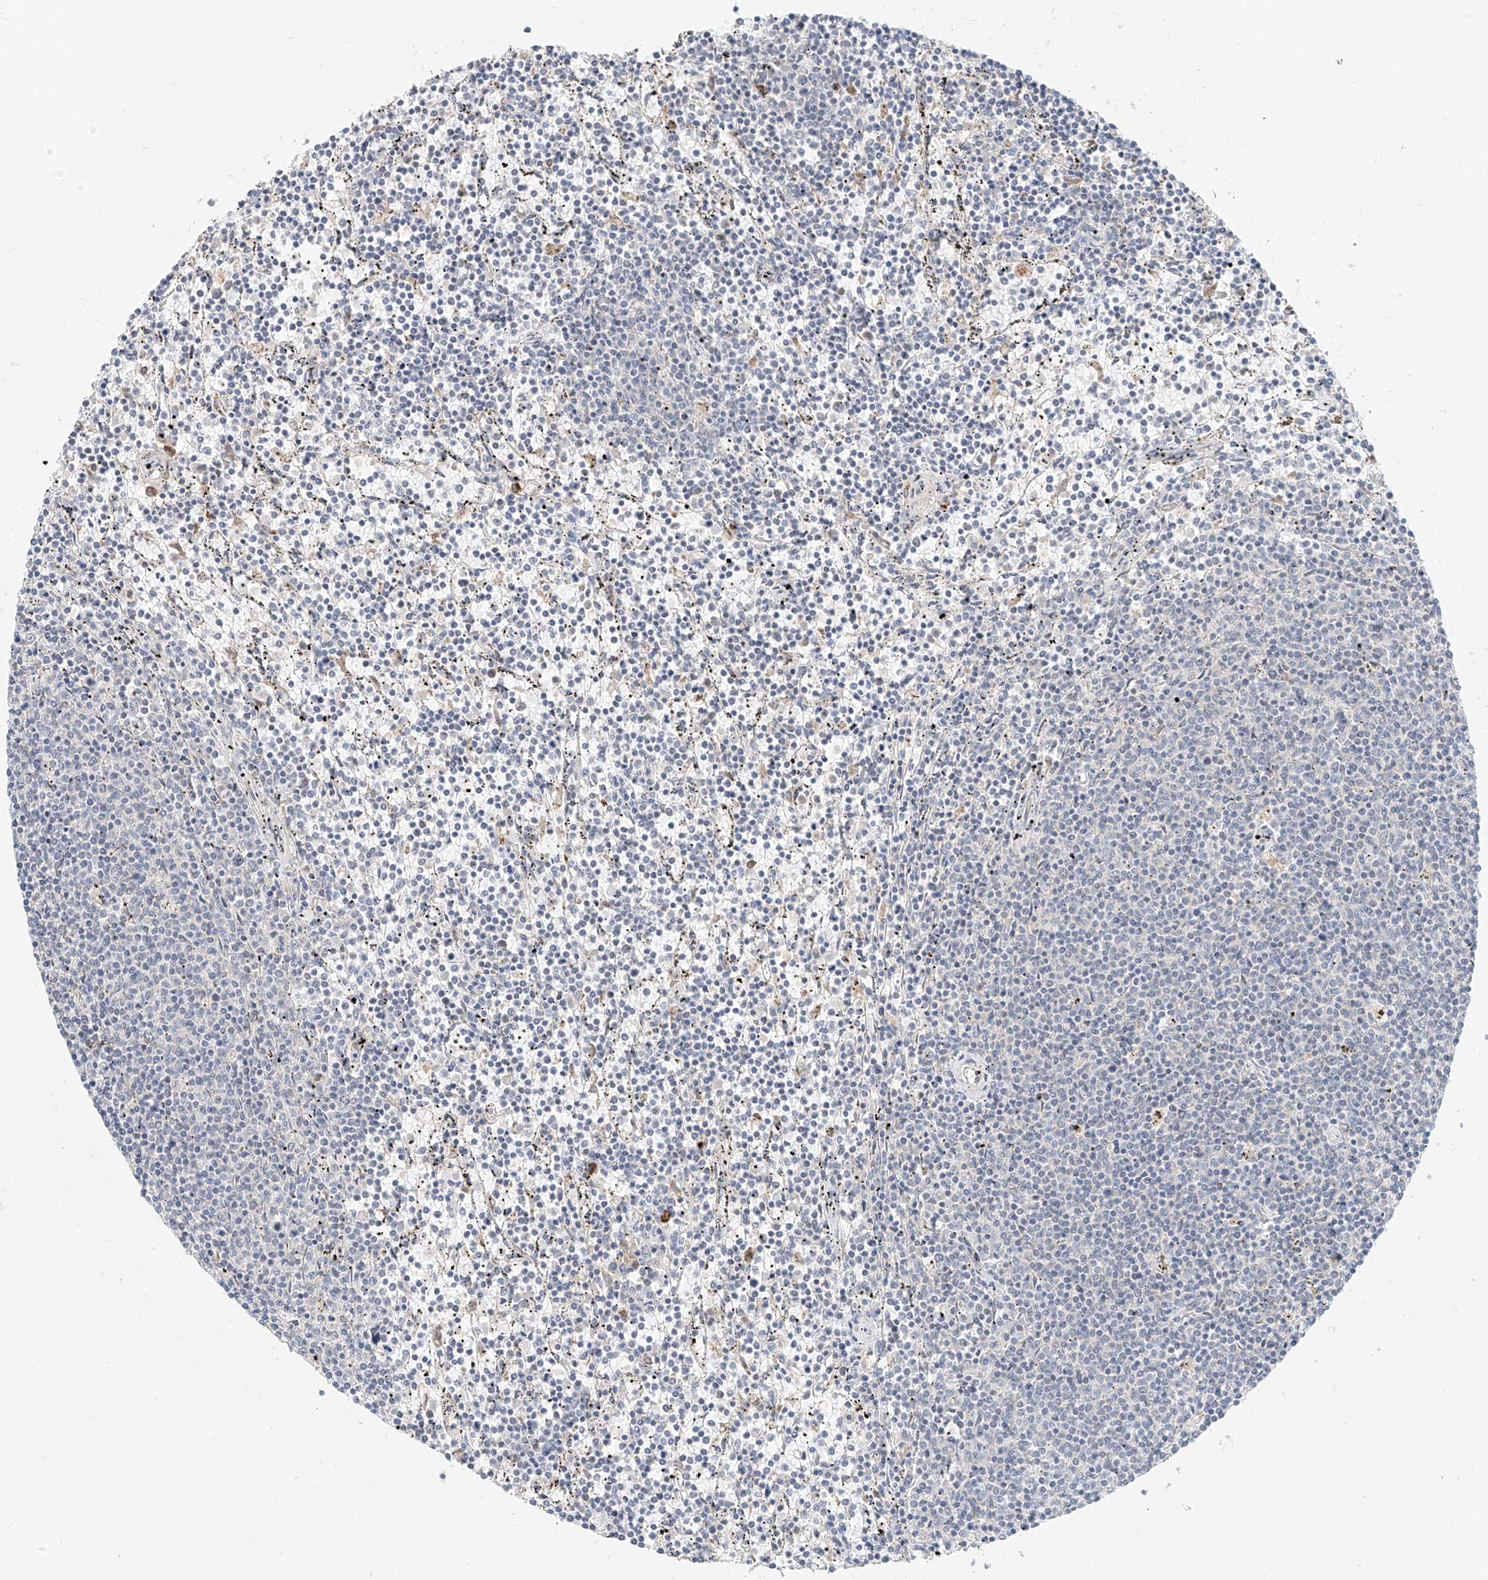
{"staining": {"intensity": "negative", "quantity": "none", "location": "none"}, "tissue": "lymphoma", "cell_type": "Tumor cells", "image_type": "cancer", "snomed": [{"axis": "morphology", "description": "Malignant lymphoma, non-Hodgkin's type, Low grade"}, {"axis": "topography", "description": "Spleen"}], "caption": "Protein analysis of malignant lymphoma, non-Hodgkin's type (low-grade) exhibits no significant positivity in tumor cells.", "gene": "STT3A", "patient": {"sex": "female", "age": 50}}